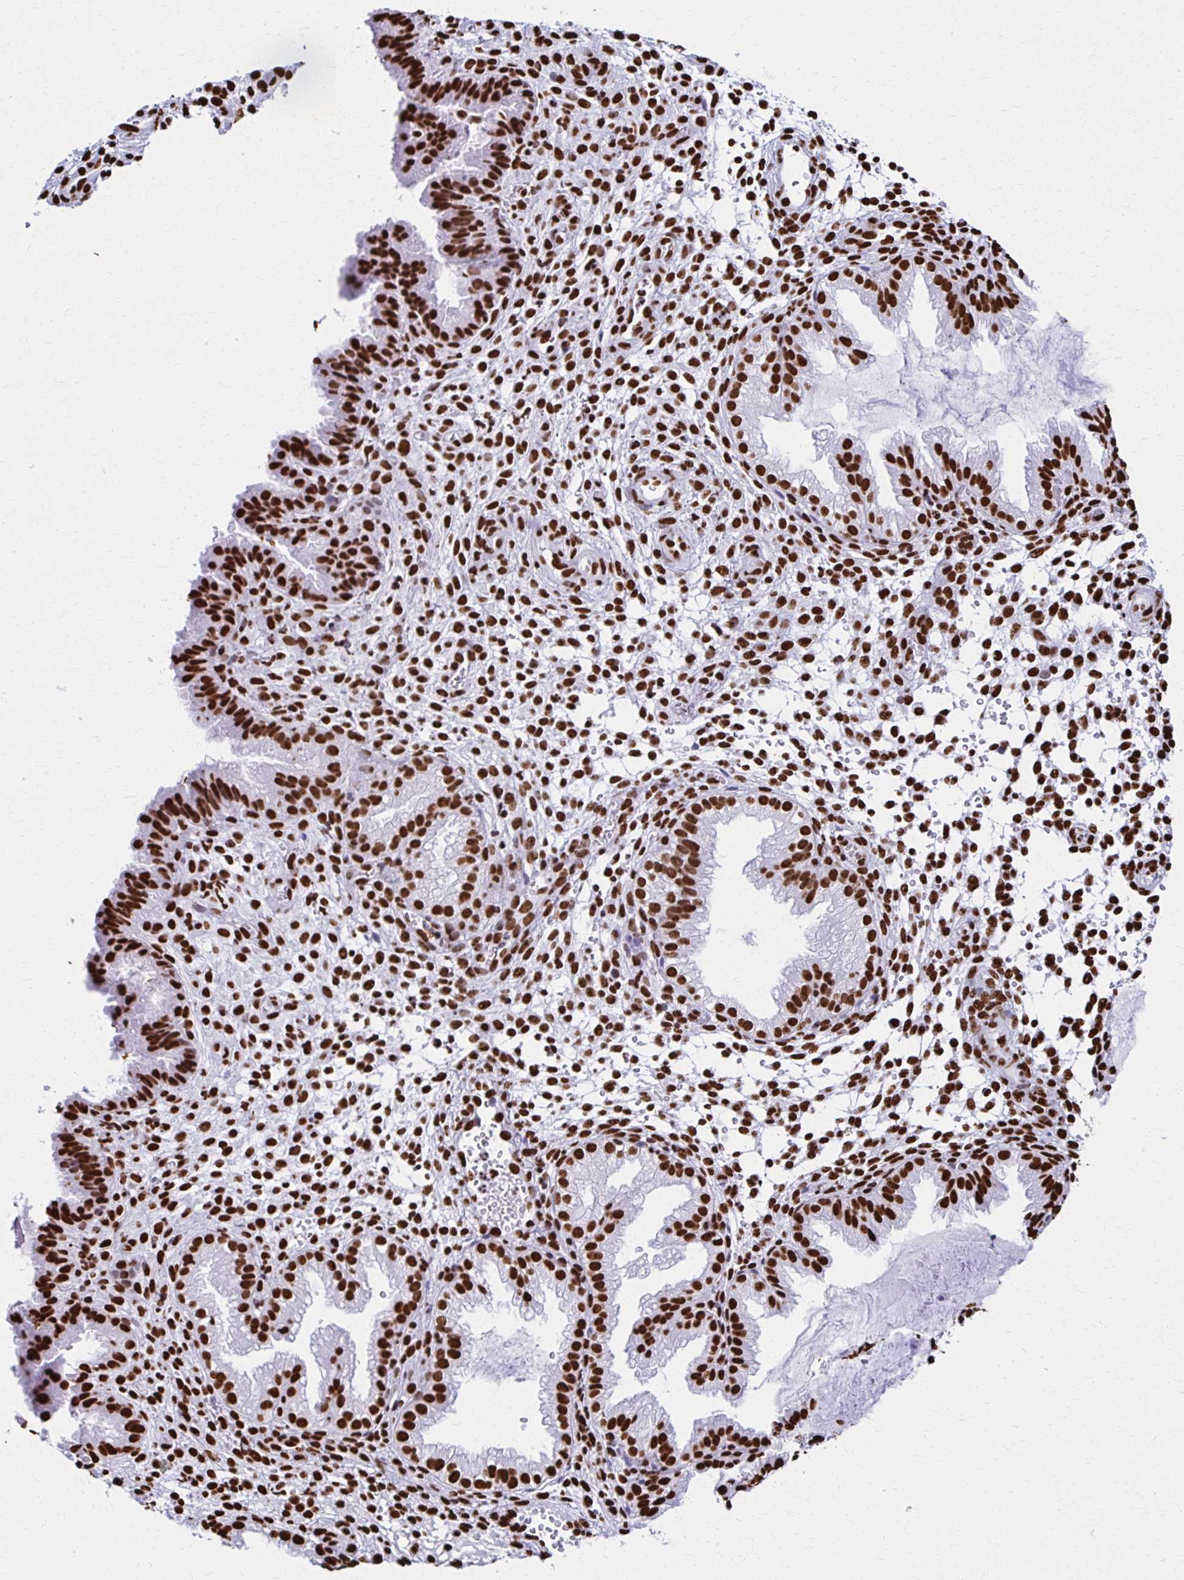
{"staining": {"intensity": "strong", "quantity": "<25%", "location": "nuclear"}, "tissue": "endometrium", "cell_type": "Cells in endometrial stroma", "image_type": "normal", "snomed": [{"axis": "morphology", "description": "Normal tissue, NOS"}, {"axis": "topography", "description": "Endometrium"}], "caption": "The micrograph shows staining of unremarkable endometrium, revealing strong nuclear protein staining (brown color) within cells in endometrial stroma.", "gene": "NONO", "patient": {"sex": "female", "age": 33}}